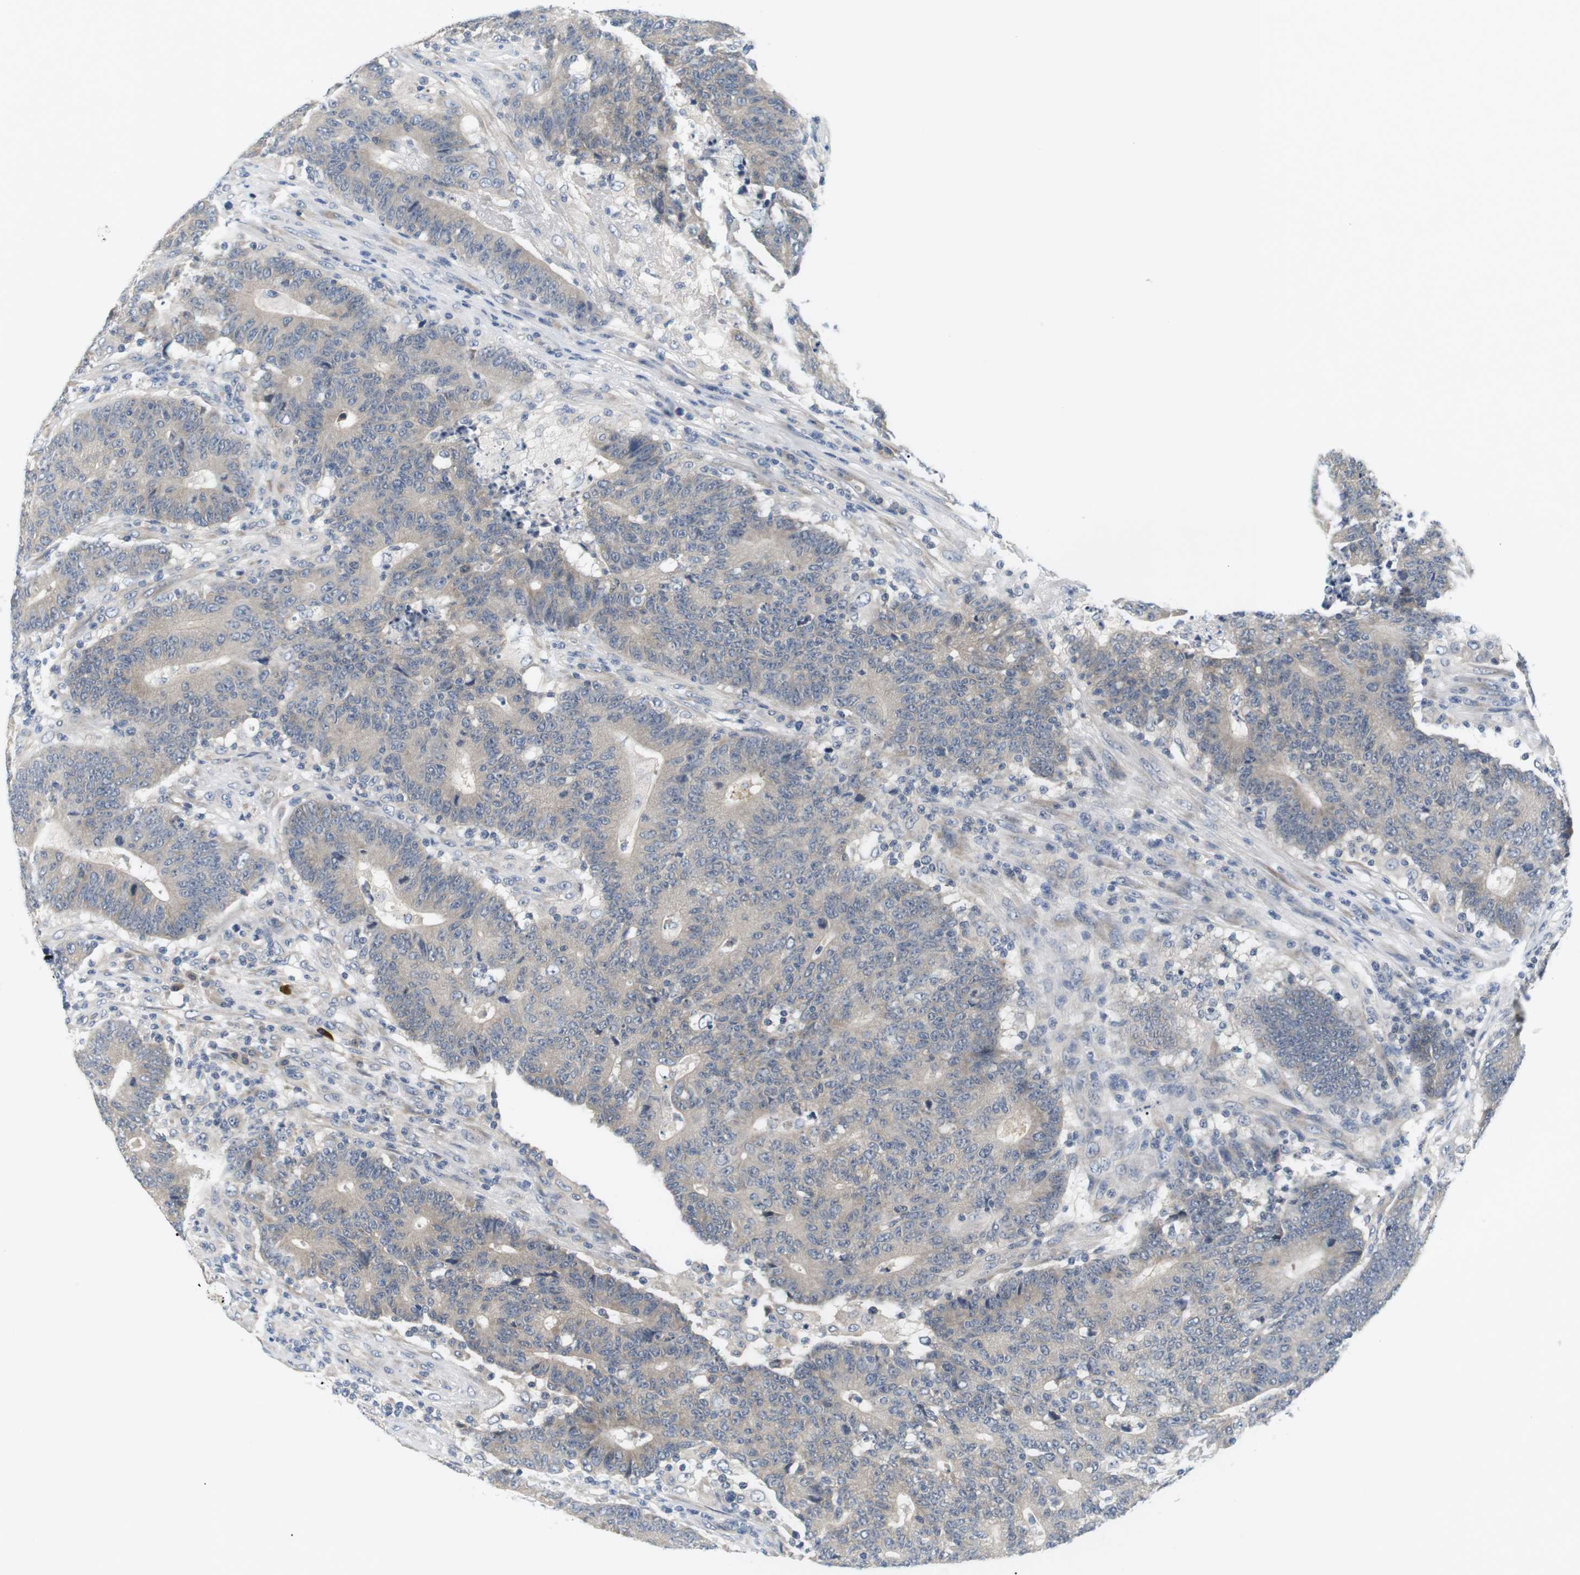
{"staining": {"intensity": "negative", "quantity": "none", "location": "none"}, "tissue": "colorectal cancer", "cell_type": "Tumor cells", "image_type": "cancer", "snomed": [{"axis": "morphology", "description": "Normal tissue, NOS"}, {"axis": "morphology", "description": "Adenocarcinoma, NOS"}, {"axis": "topography", "description": "Colon"}], "caption": "Colorectal cancer (adenocarcinoma) stained for a protein using immunohistochemistry demonstrates no staining tumor cells.", "gene": "EVA1C", "patient": {"sex": "female", "age": 75}}